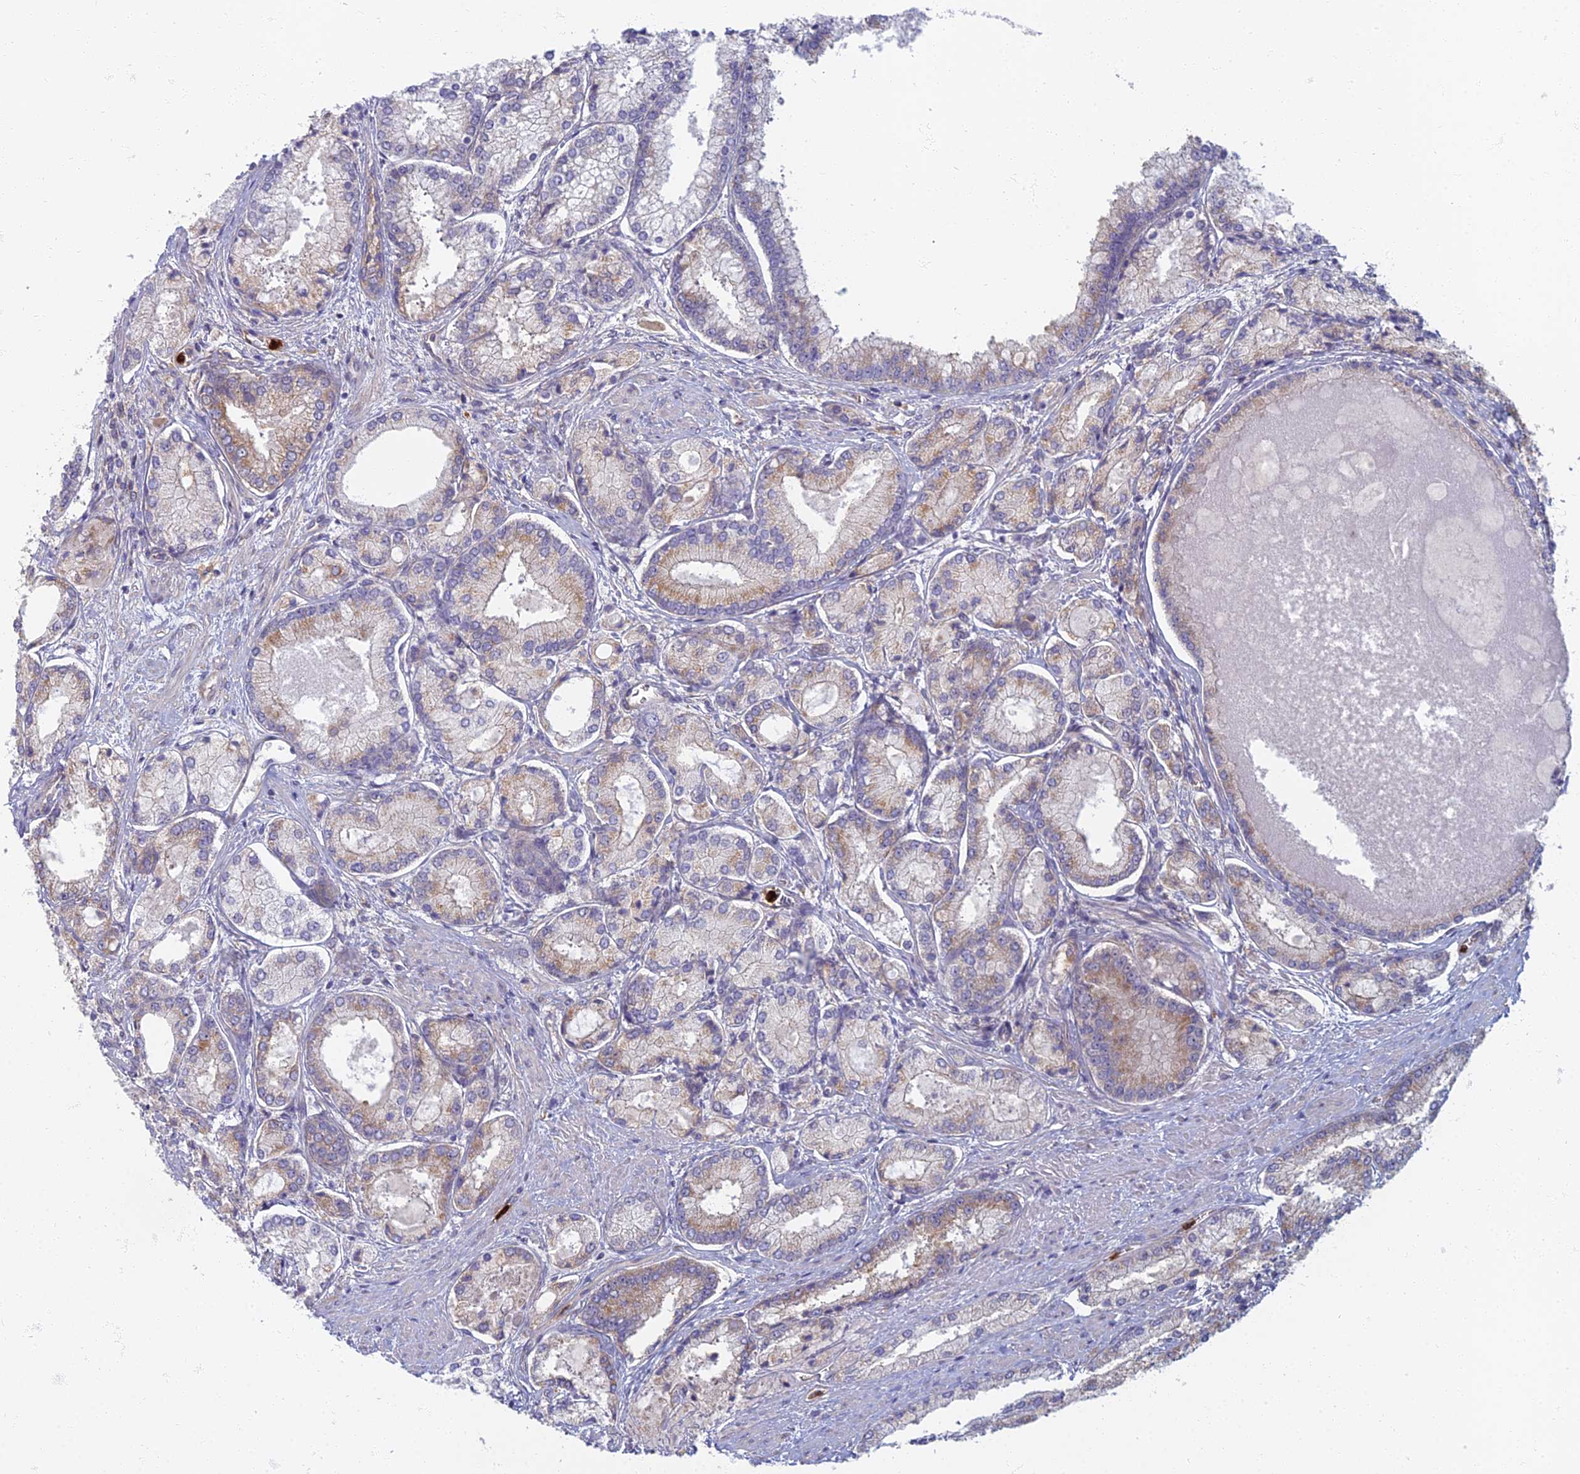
{"staining": {"intensity": "weak", "quantity": "25%-75%", "location": "cytoplasmic/membranous"}, "tissue": "prostate cancer", "cell_type": "Tumor cells", "image_type": "cancer", "snomed": [{"axis": "morphology", "description": "Adenocarcinoma, Low grade"}, {"axis": "topography", "description": "Prostate"}], "caption": "Weak cytoplasmic/membranous expression is appreciated in approximately 25%-75% of tumor cells in adenocarcinoma (low-grade) (prostate). The staining was performed using DAB (3,3'-diaminobenzidine), with brown indicating positive protein expression. Nuclei are stained blue with hematoxylin.", "gene": "PROX2", "patient": {"sex": "male", "age": 74}}